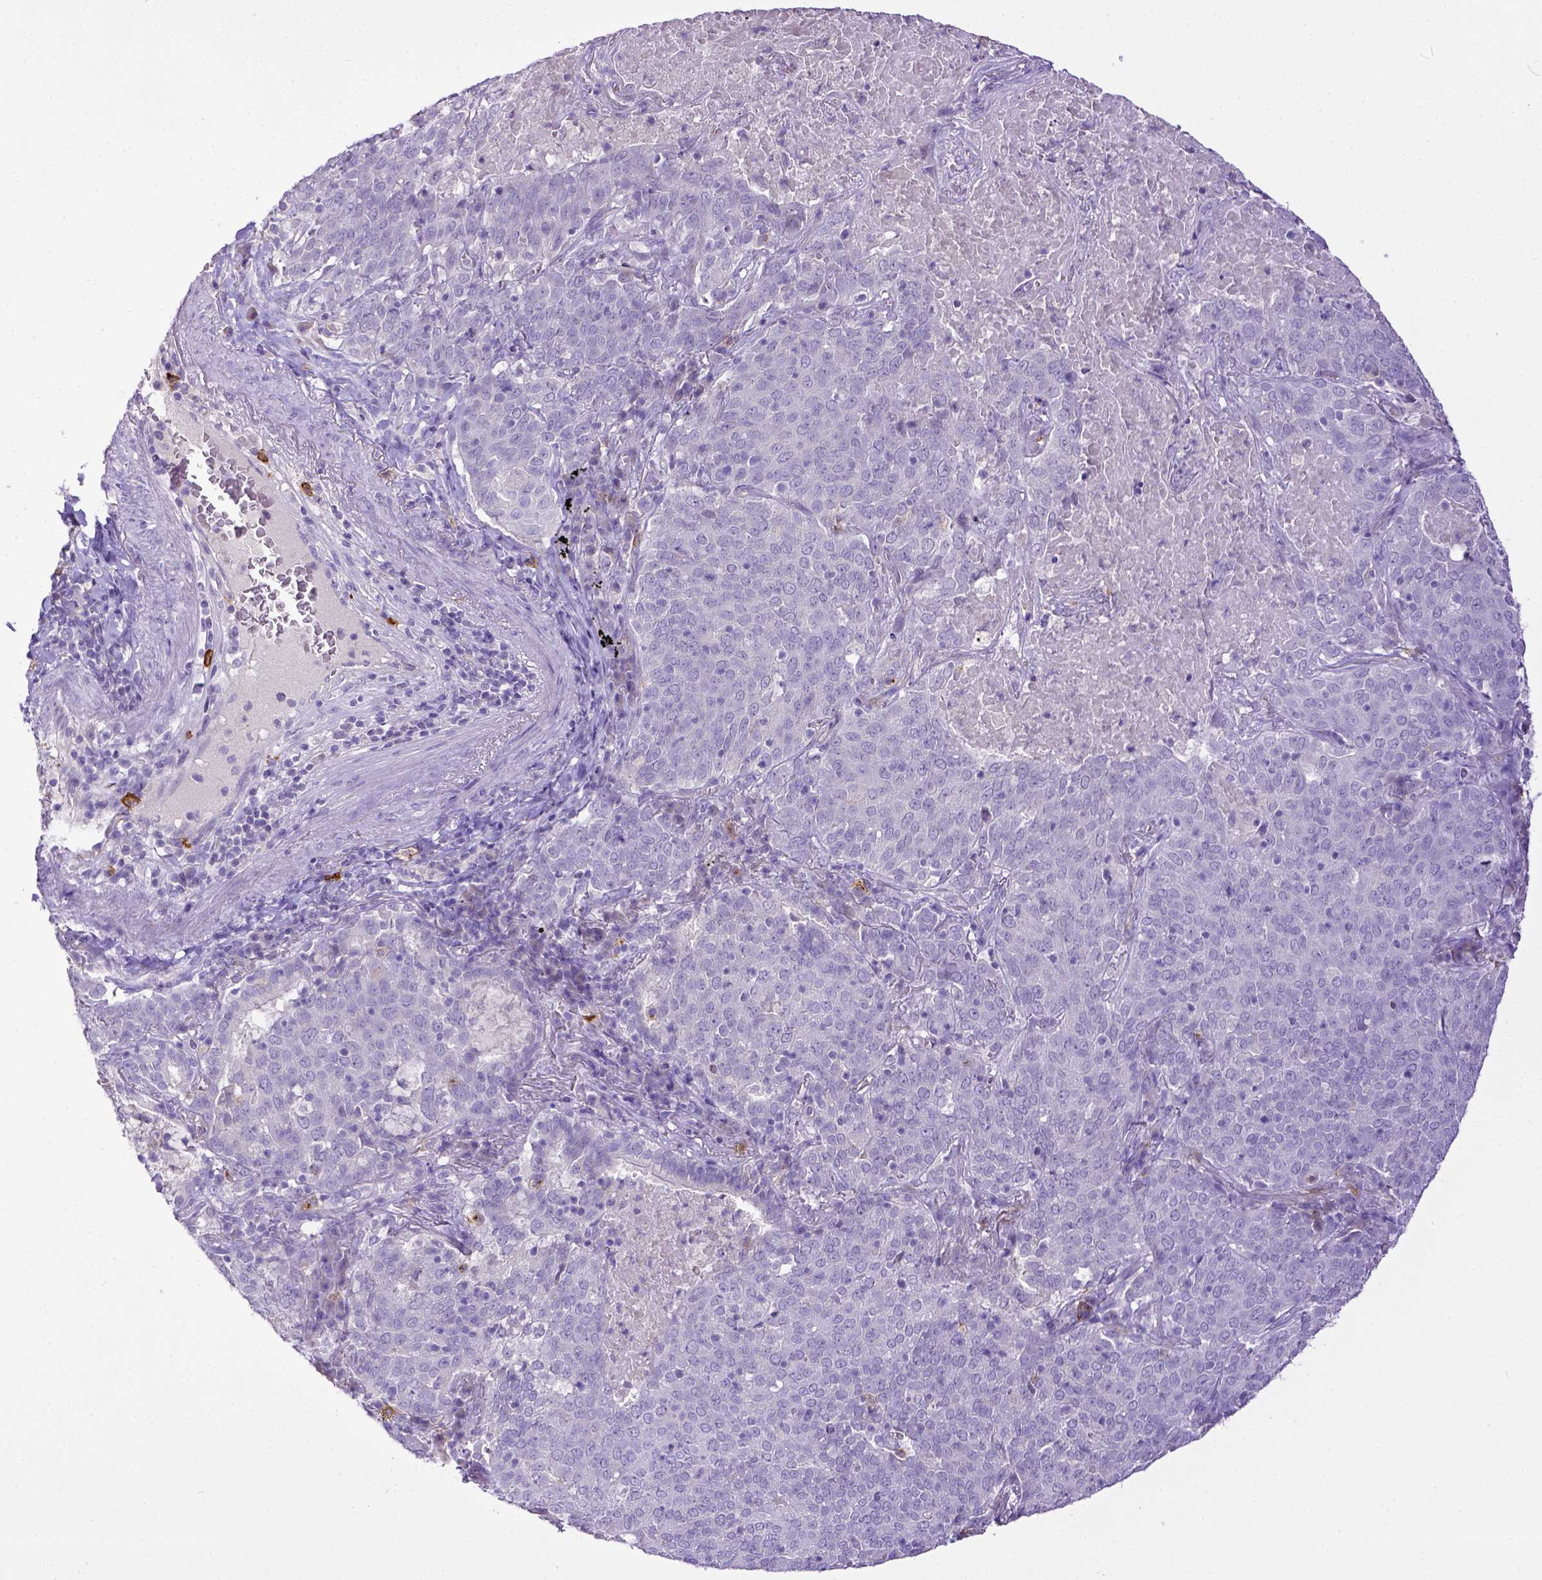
{"staining": {"intensity": "negative", "quantity": "none", "location": "none"}, "tissue": "lung cancer", "cell_type": "Tumor cells", "image_type": "cancer", "snomed": [{"axis": "morphology", "description": "Squamous cell carcinoma, NOS"}, {"axis": "topography", "description": "Lung"}], "caption": "Micrograph shows no significant protein expression in tumor cells of lung cancer (squamous cell carcinoma). (DAB (3,3'-diaminobenzidine) IHC with hematoxylin counter stain).", "gene": "KIT", "patient": {"sex": "male", "age": 82}}